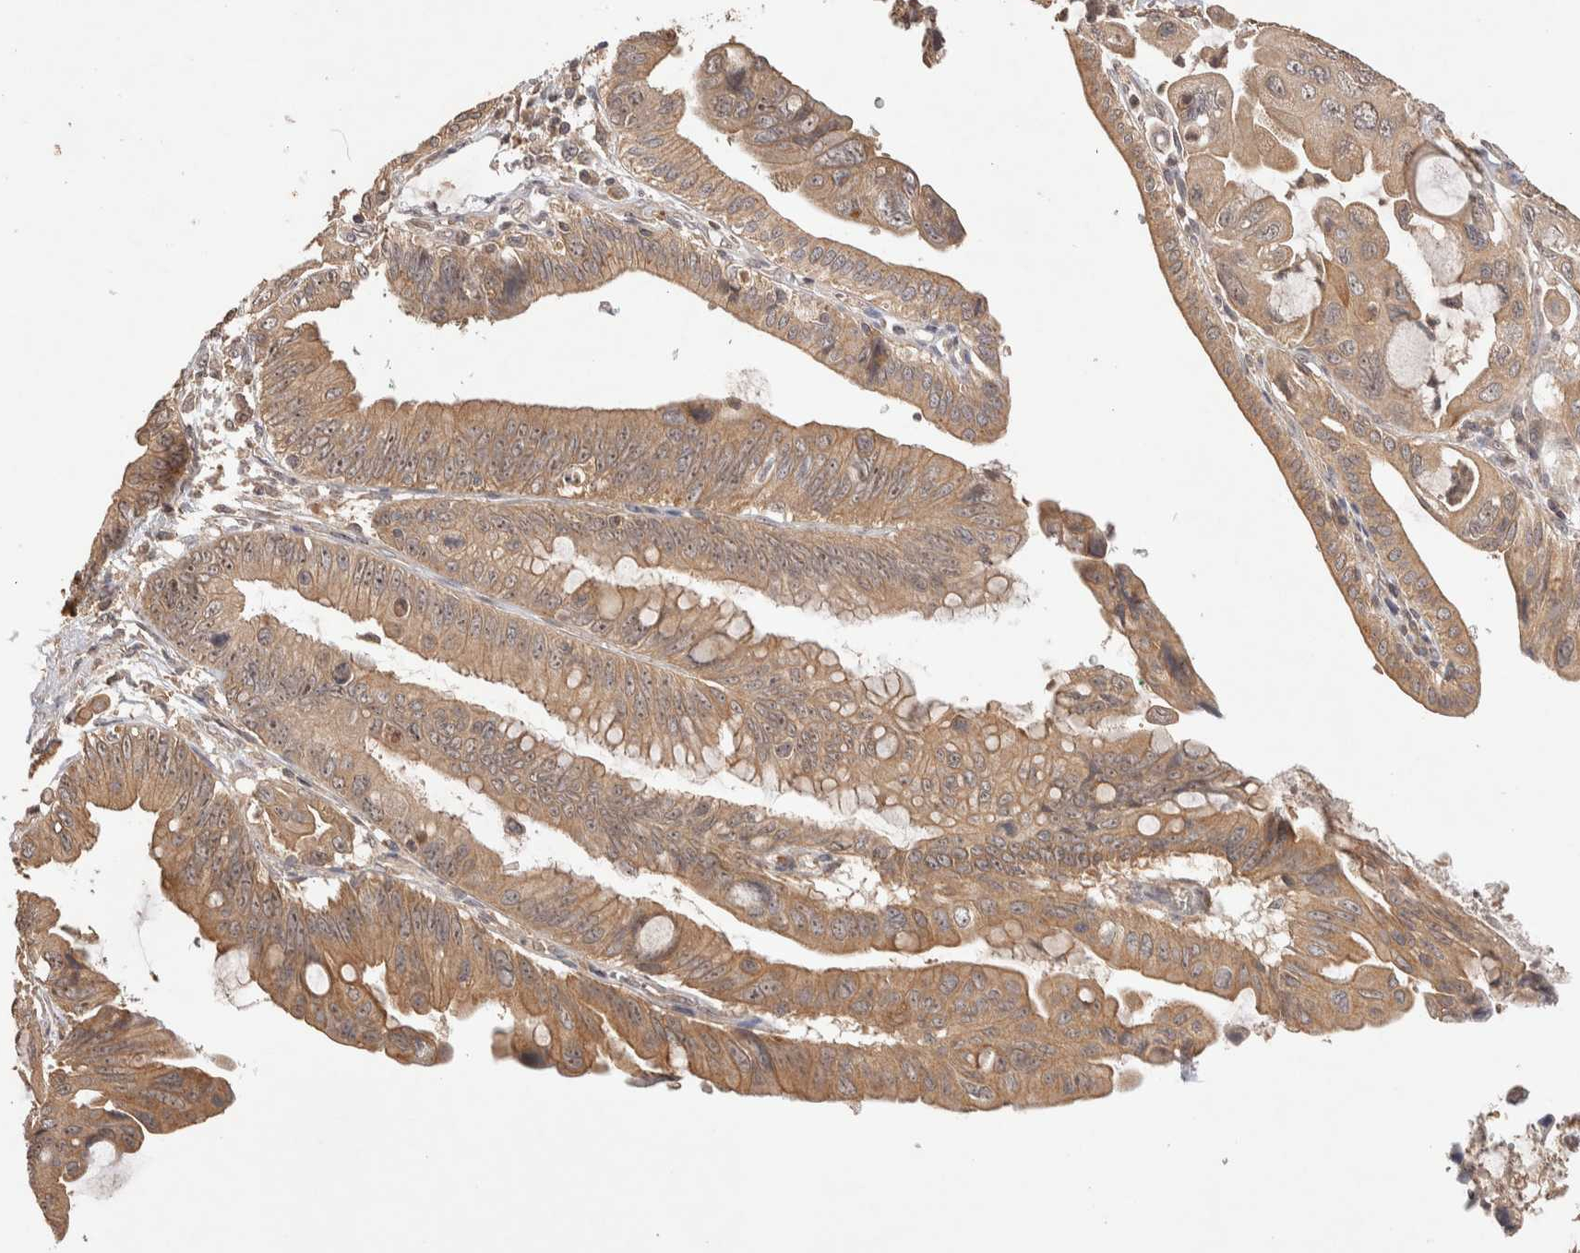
{"staining": {"intensity": "moderate", "quantity": ">75%", "location": "cytoplasmic/membranous"}, "tissue": "pancreatic cancer", "cell_type": "Tumor cells", "image_type": "cancer", "snomed": [{"axis": "morphology", "description": "Adenocarcinoma, NOS"}, {"axis": "topography", "description": "Pancreas"}], "caption": "This photomicrograph demonstrates IHC staining of pancreatic cancer (adenocarcinoma), with medium moderate cytoplasmic/membranous positivity in approximately >75% of tumor cells.", "gene": "NSMAF", "patient": {"sex": "female", "age": 72}}